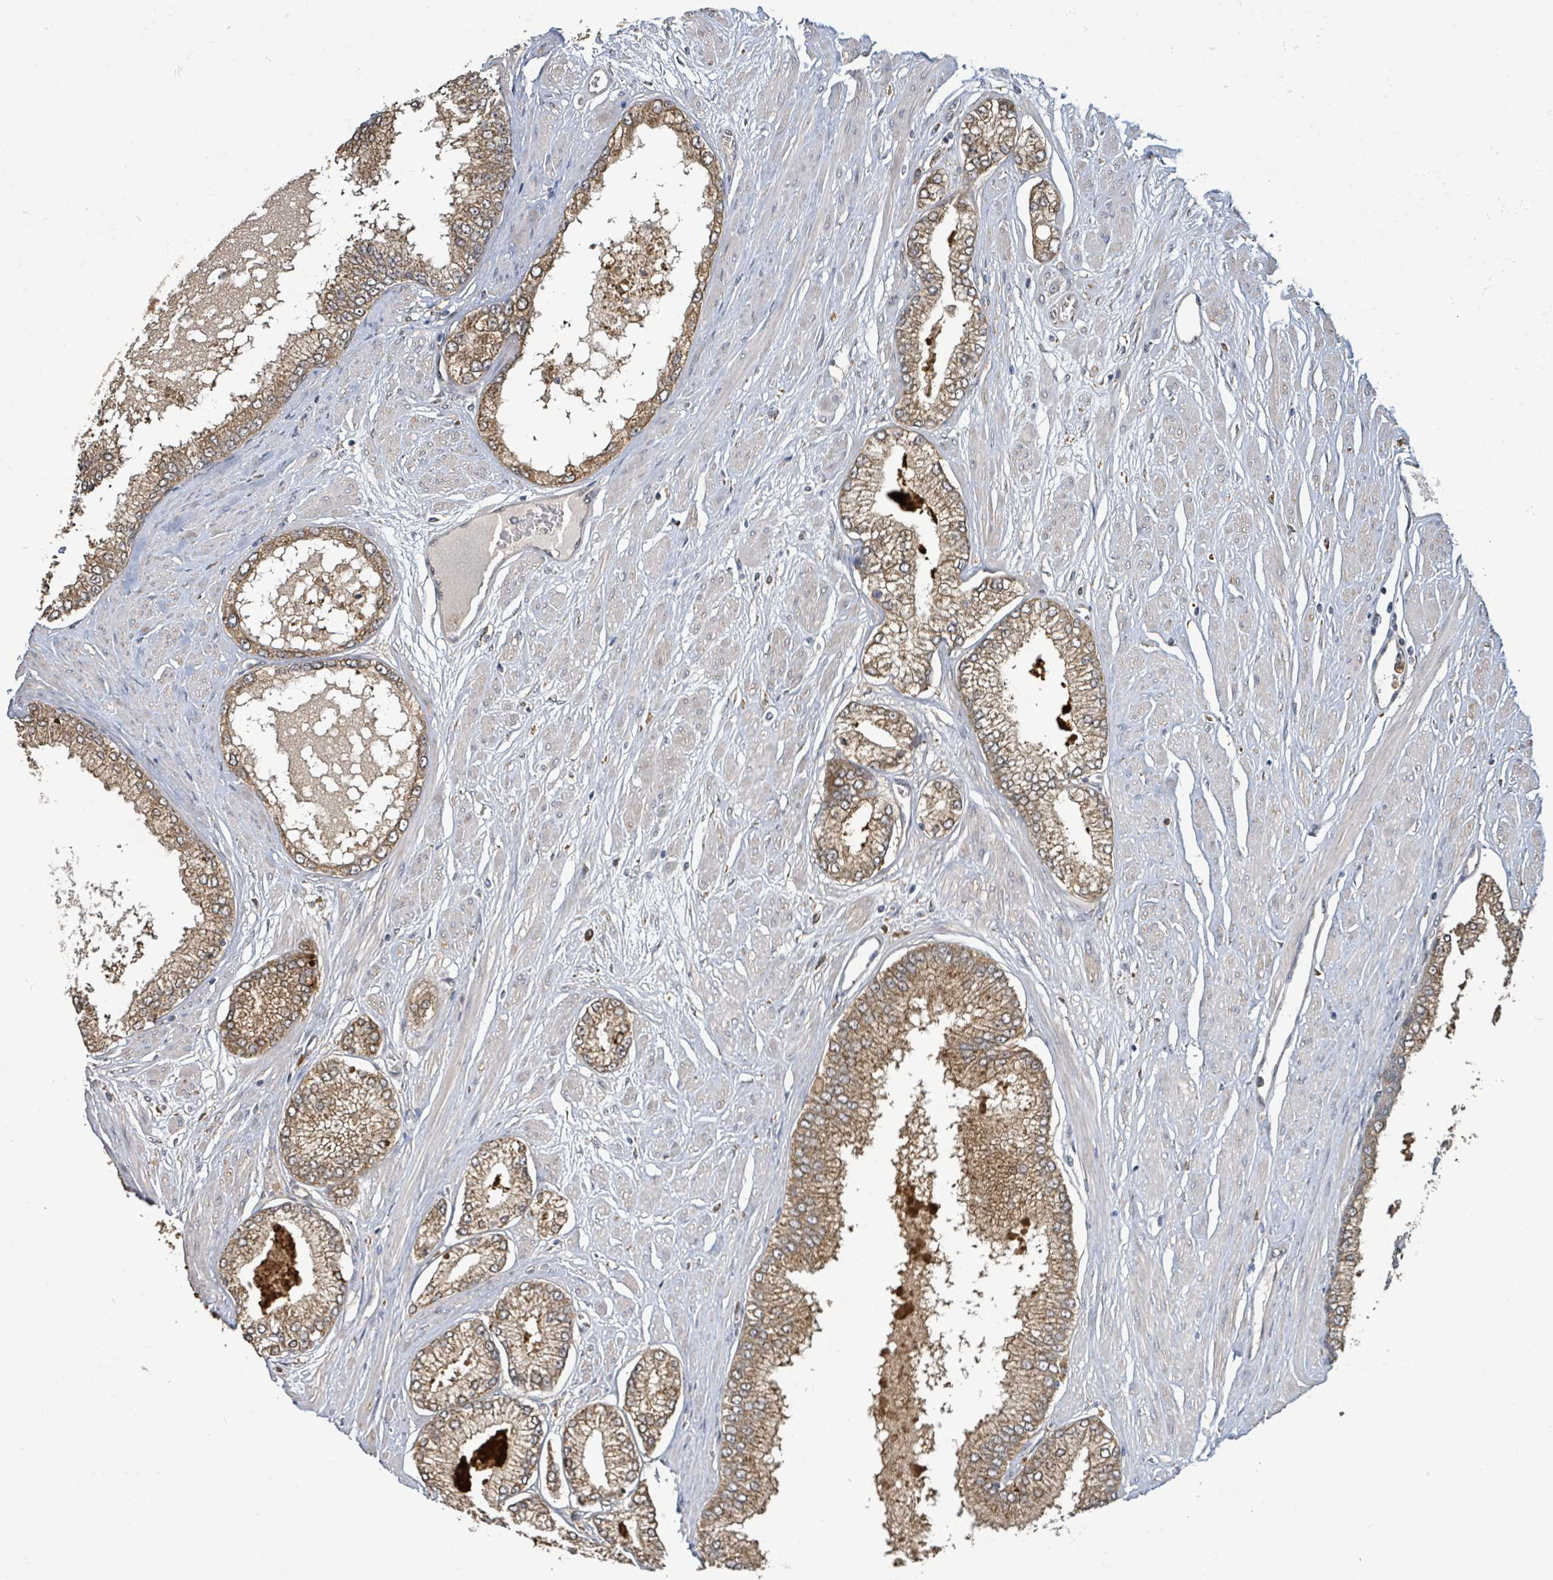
{"staining": {"intensity": "moderate", "quantity": ">75%", "location": "cytoplasmic/membranous"}, "tissue": "prostate cancer", "cell_type": "Tumor cells", "image_type": "cancer", "snomed": [{"axis": "morphology", "description": "Adenocarcinoma, Low grade"}, {"axis": "topography", "description": "Prostate"}], "caption": "Immunohistochemistry (IHC) histopathology image of human prostate low-grade adenocarcinoma stained for a protein (brown), which shows medium levels of moderate cytoplasmic/membranous expression in approximately >75% of tumor cells.", "gene": "ARPIN", "patient": {"sex": "male", "age": 55}}